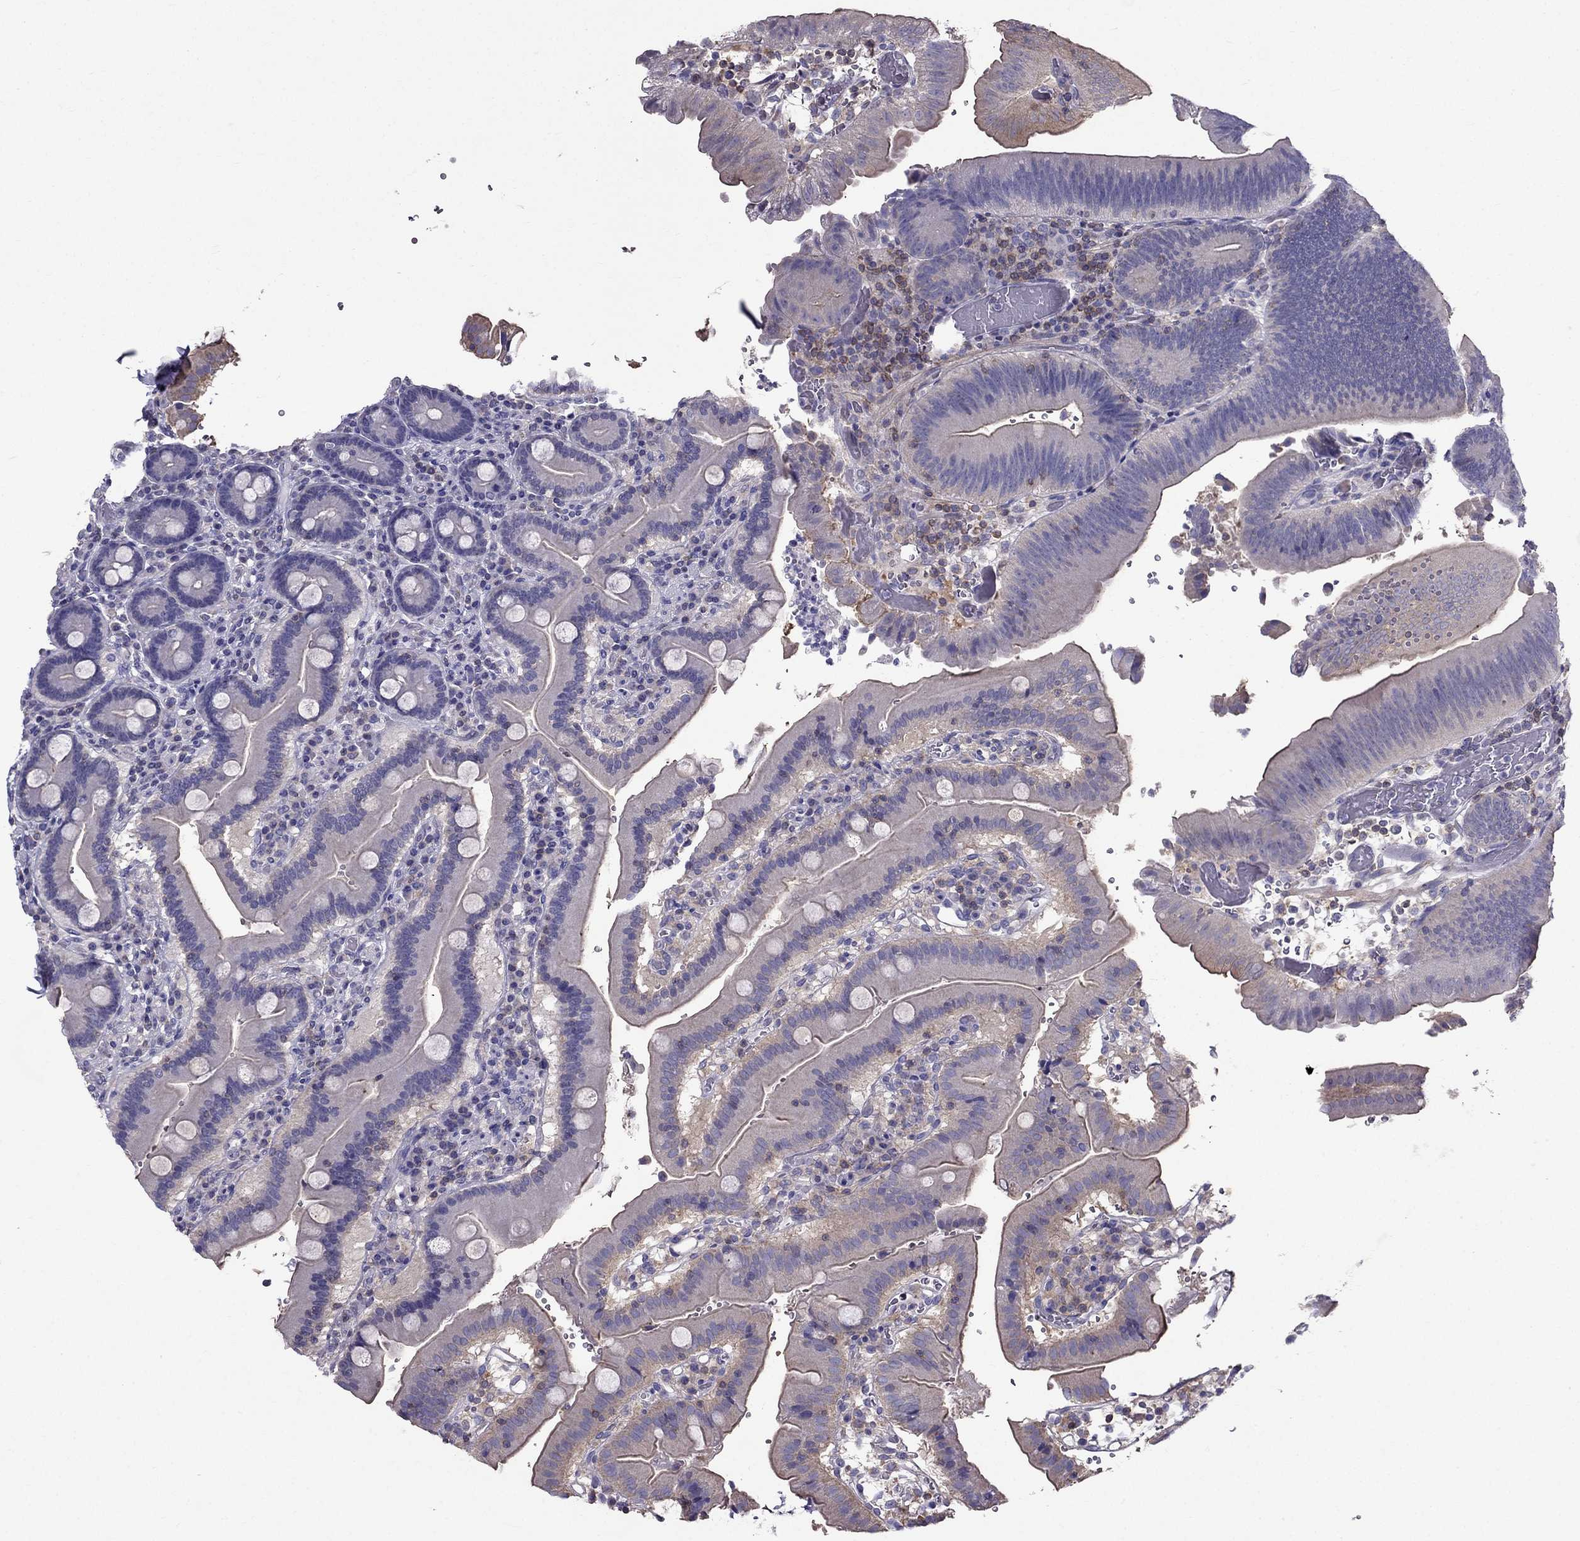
{"staining": {"intensity": "strong", "quantity": "<25%", "location": "cytoplasmic/membranous"}, "tissue": "duodenum", "cell_type": "Glandular cells", "image_type": "normal", "snomed": [{"axis": "morphology", "description": "Normal tissue, NOS"}, {"axis": "topography", "description": "Duodenum"}], "caption": "Protein expression analysis of benign duodenum reveals strong cytoplasmic/membranous staining in approximately <25% of glandular cells.", "gene": "AAK1", "patient": {"sex": "female", "age": 62}}